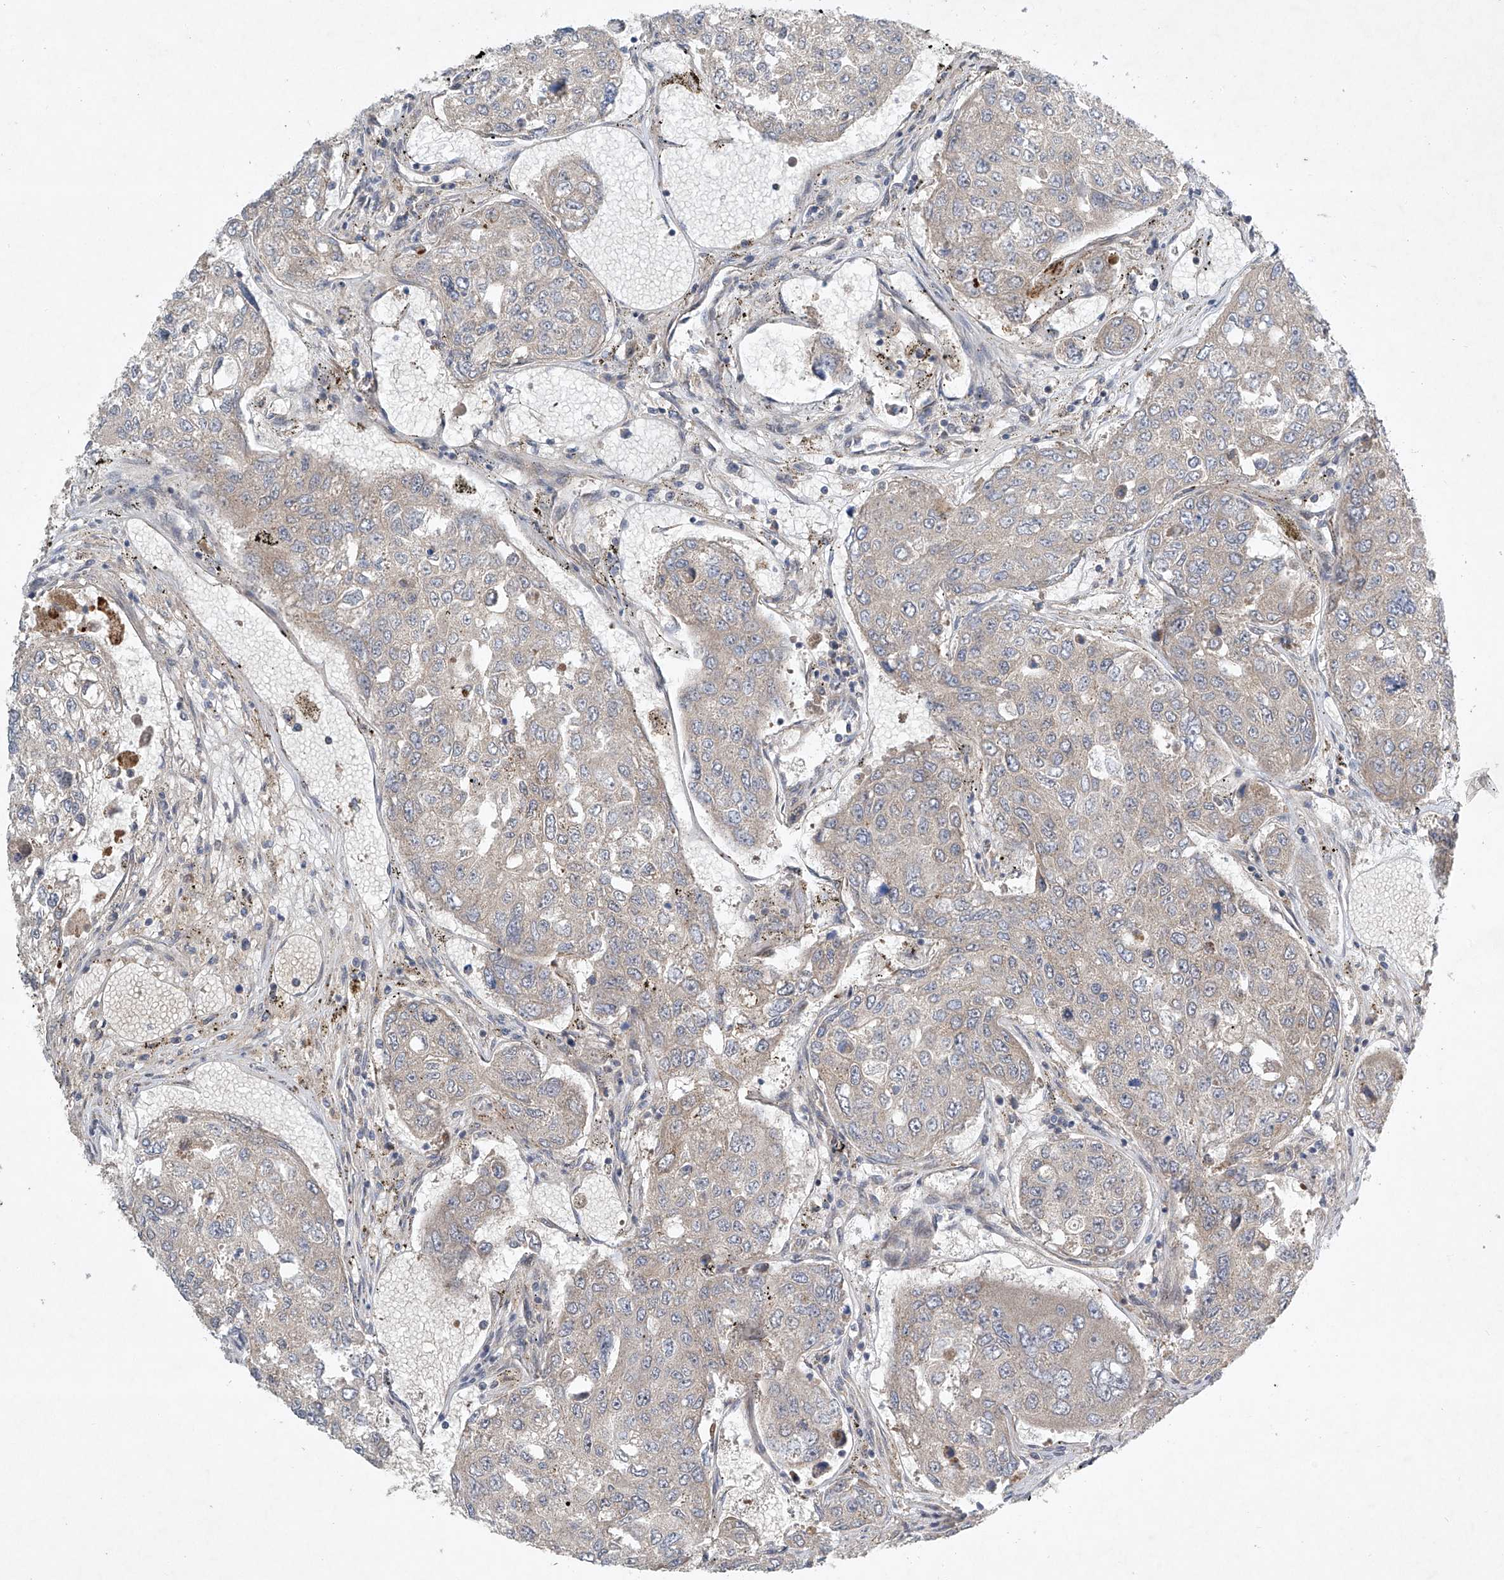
{"staining": {"intensity": "weak", "quantity": "<25%", "location": "cytoplasmic/membranous"}, "tissue": "urothelial cancer", "cell_type": "Tumor cells", "image_type": "cancer", "snomed": [{"axis": "morphology", "description": "Urothelial carcinoma, High grade"}, {"axis": "topography", "description": "Lymph node"}, {"axis": "topography", "description": "Urinary bladder"}], "caption": "This is an immunohistochemistry photomicrograph of urothelial carcinoma (high-grade). There is no expression in tumor cells.", "gene": "TJAP1", "patient": {"sex": "male", "age": 51}}